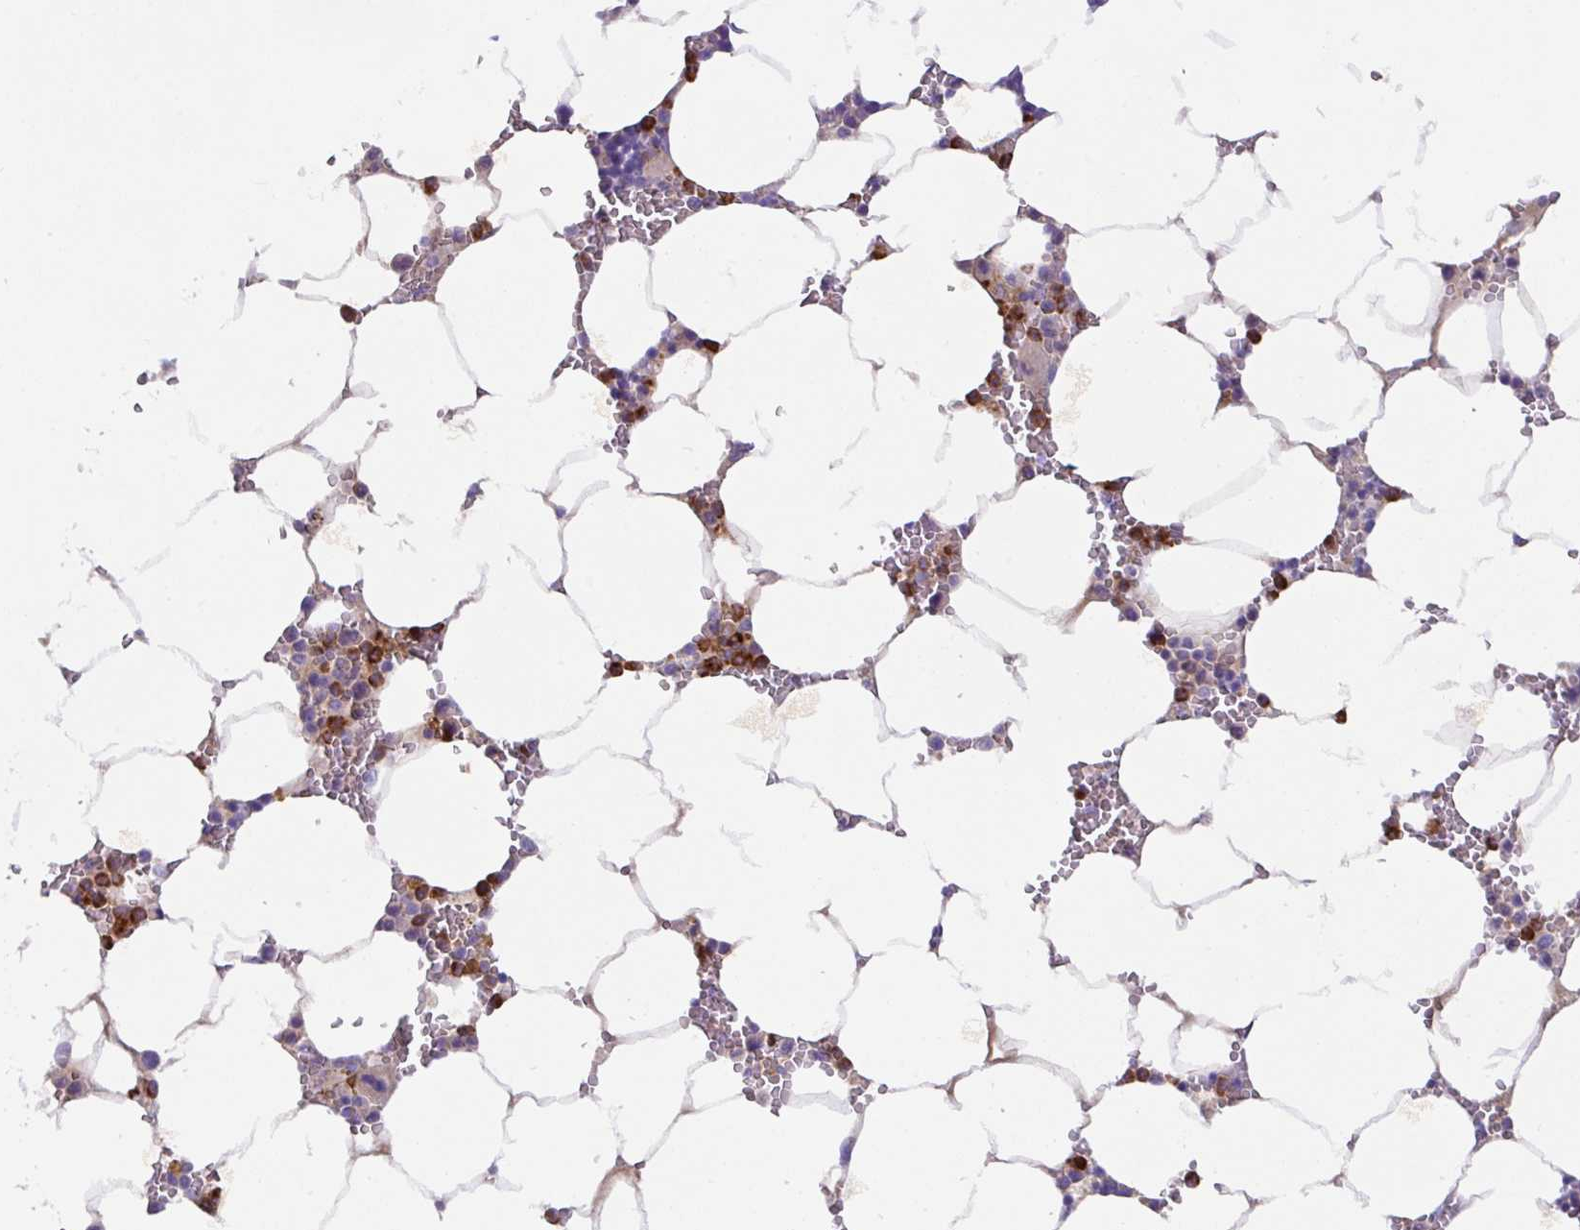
{"staining": {"intensity": "strong", "quantity": "25%-75%", "location": "cytoplasmic/membranous"}, "tissue": "bone marrow", "cell_type": "Hematopoietic cells", "image_type": "normal", "snomed": [{"axis": "morphology", "description": "Normal tissue, NOS"}, {"axis": "topography", "description": "Bone marrow"}], "caption": "Brown immunohistochemical staining in normal human bone marrow shows strong cytoplasmic/membranous expression in about 25%-75% of hematopoietic cells. (DAB IHC, brown staining for protein, blue staining for nuclei).", "gene": "CRISP3", "patient": {"sex": "male", "age": 70}}